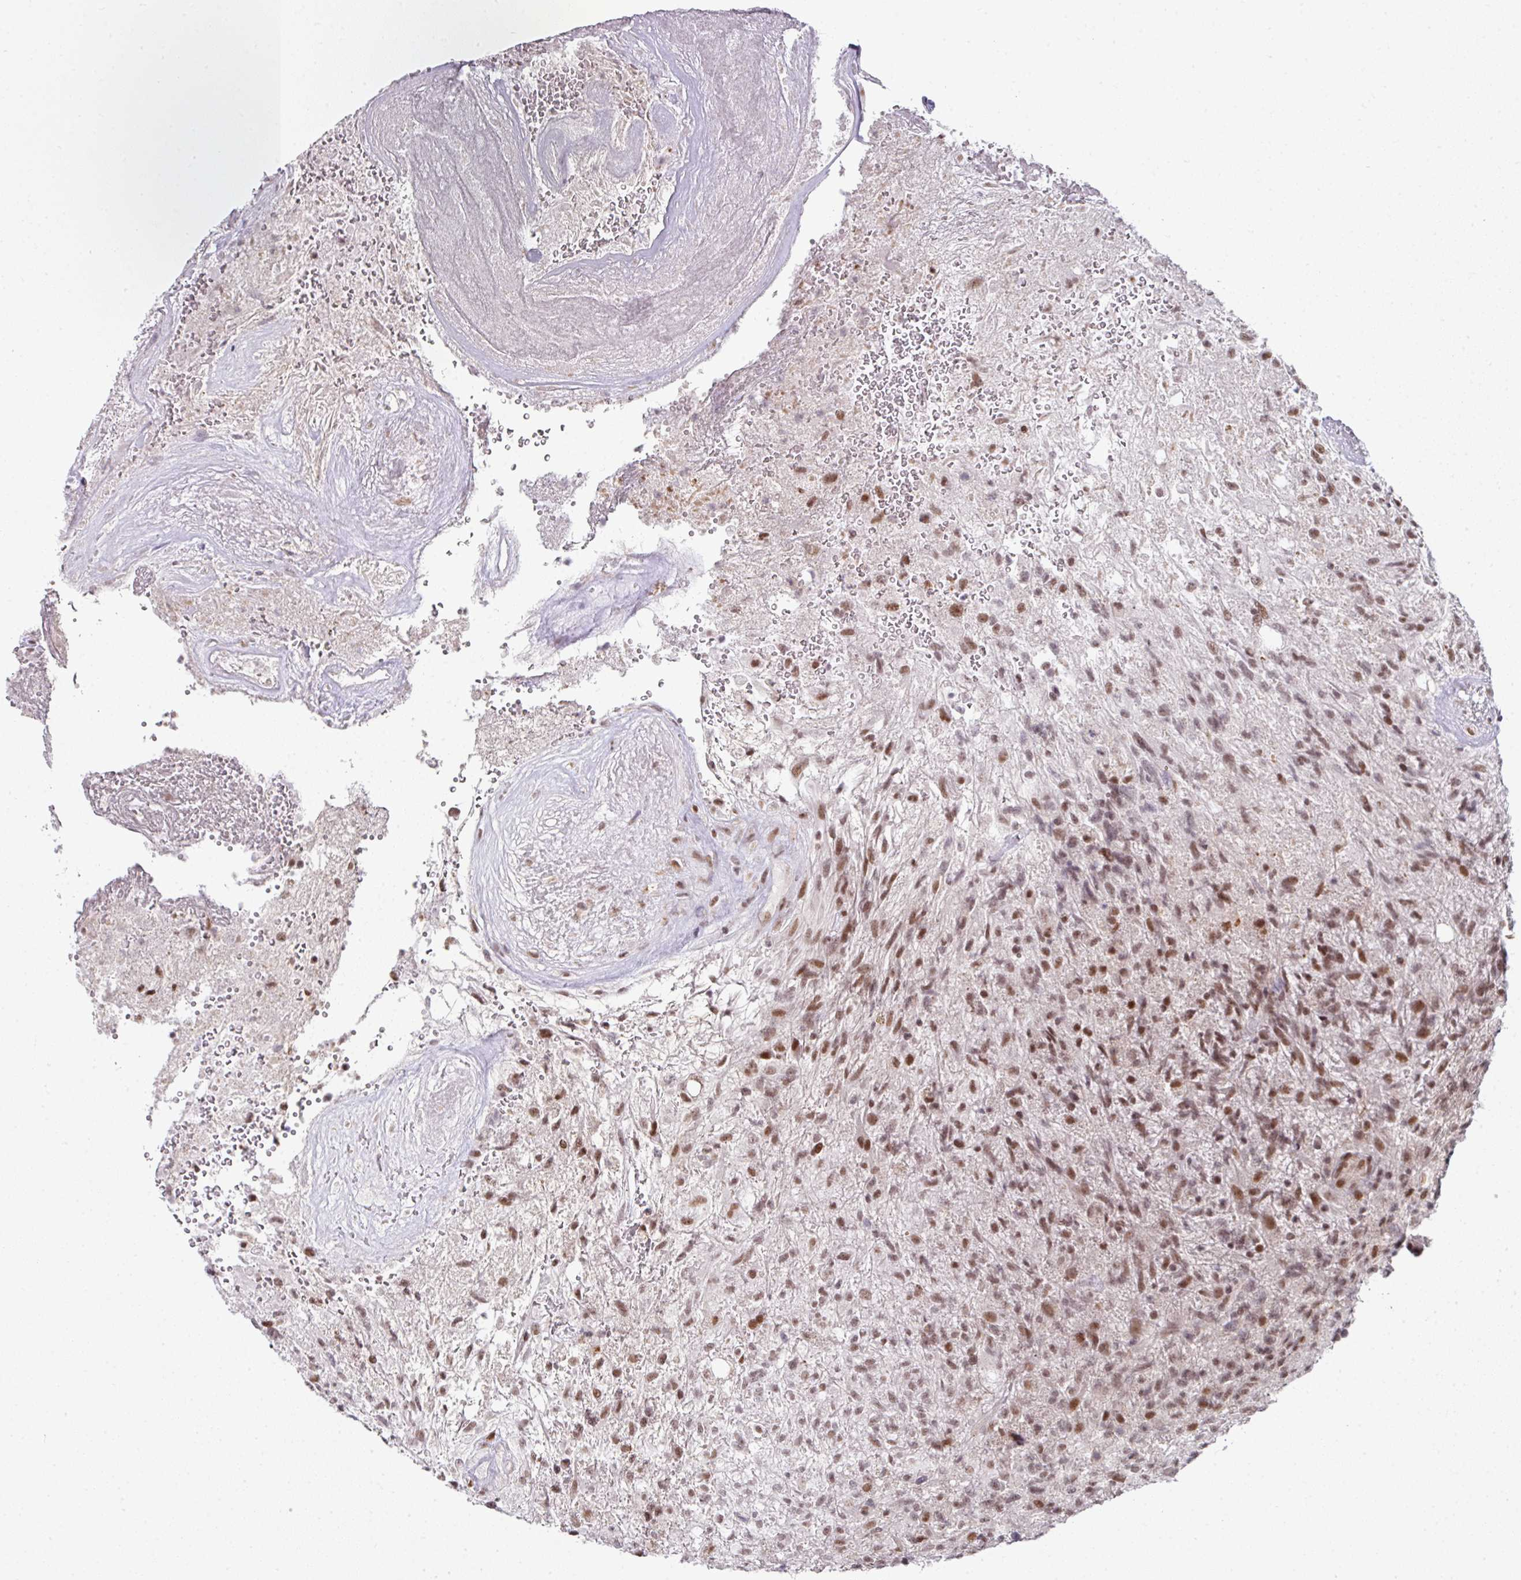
{"staining": {"intensity": "moderate", "quantity": ">75%", "location": "nuclear"}, "tissue": "glioma", "cell_type": "Tumor cells", "image_type": "cancer", "snomed": [{"axis": "morphology", "description": "Glioma, malignant, High grade"}, {"axis": "topography", "description": "Brain"}], "caption": "Protein analysis of malignant glioma (high-grade) tissue demonstrates moderate nuclear positivity in approximately >75% of tumor cells.", "gene": "NFYA", "patient": {"sex": "male", "age": 56}}